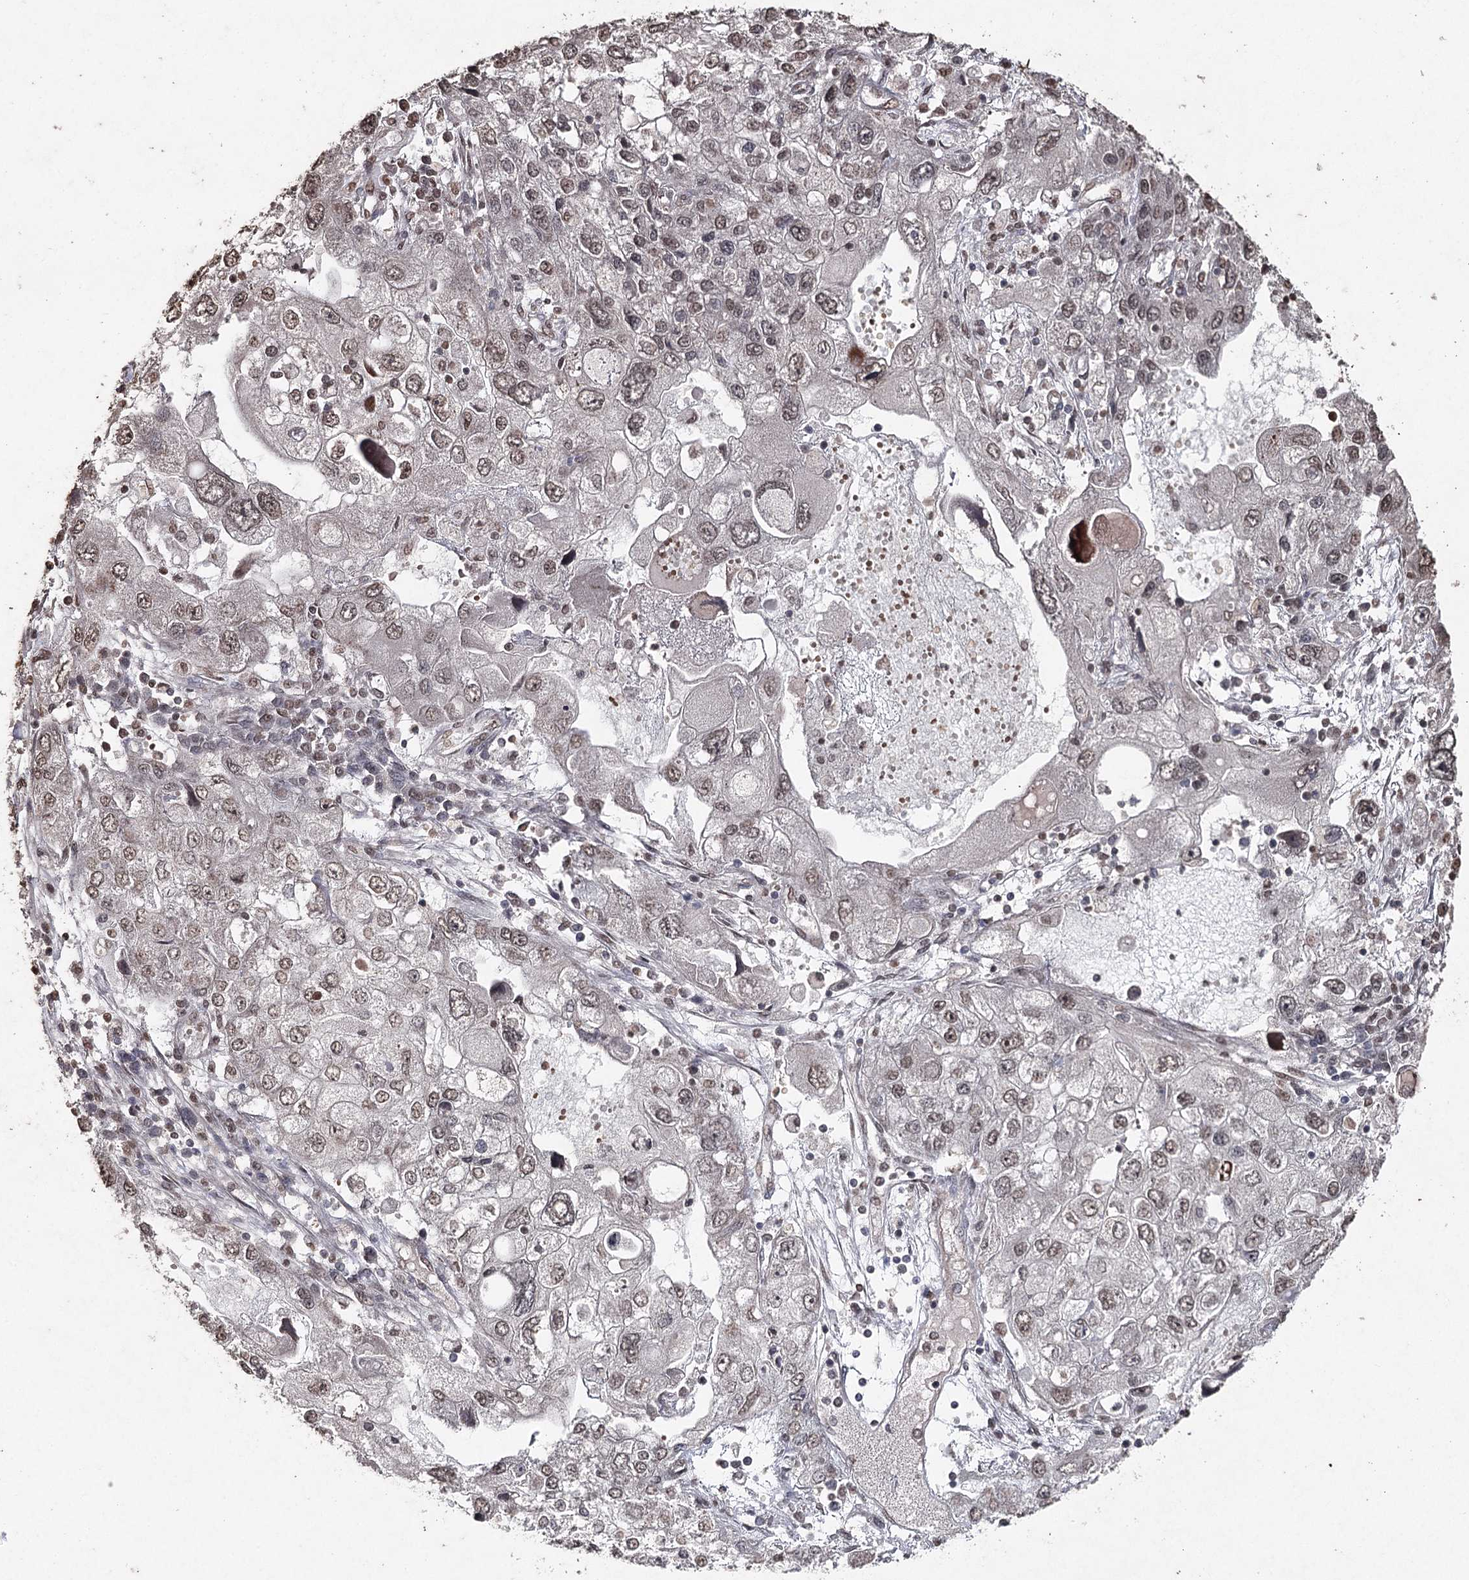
{"staining": {"intensity": "weak", "quantity": "<25%", "location": "nuclear"}, "tissue": "endometrial cancer", "cell_type": "Tumor cells", "image_type": "cancer", "snomed": [{"axis": "morphology", "description": "Adenocarcinoma, NOS"}, {"axis": "topography", "description": "Endometrium"}], "caption": "Immunohistochemical staining of human endometrial adenocarcinoma reveals no significant staining in tumor cells.", "gene": "ATG14", "patient": {"sex": "female", "age": 49}}